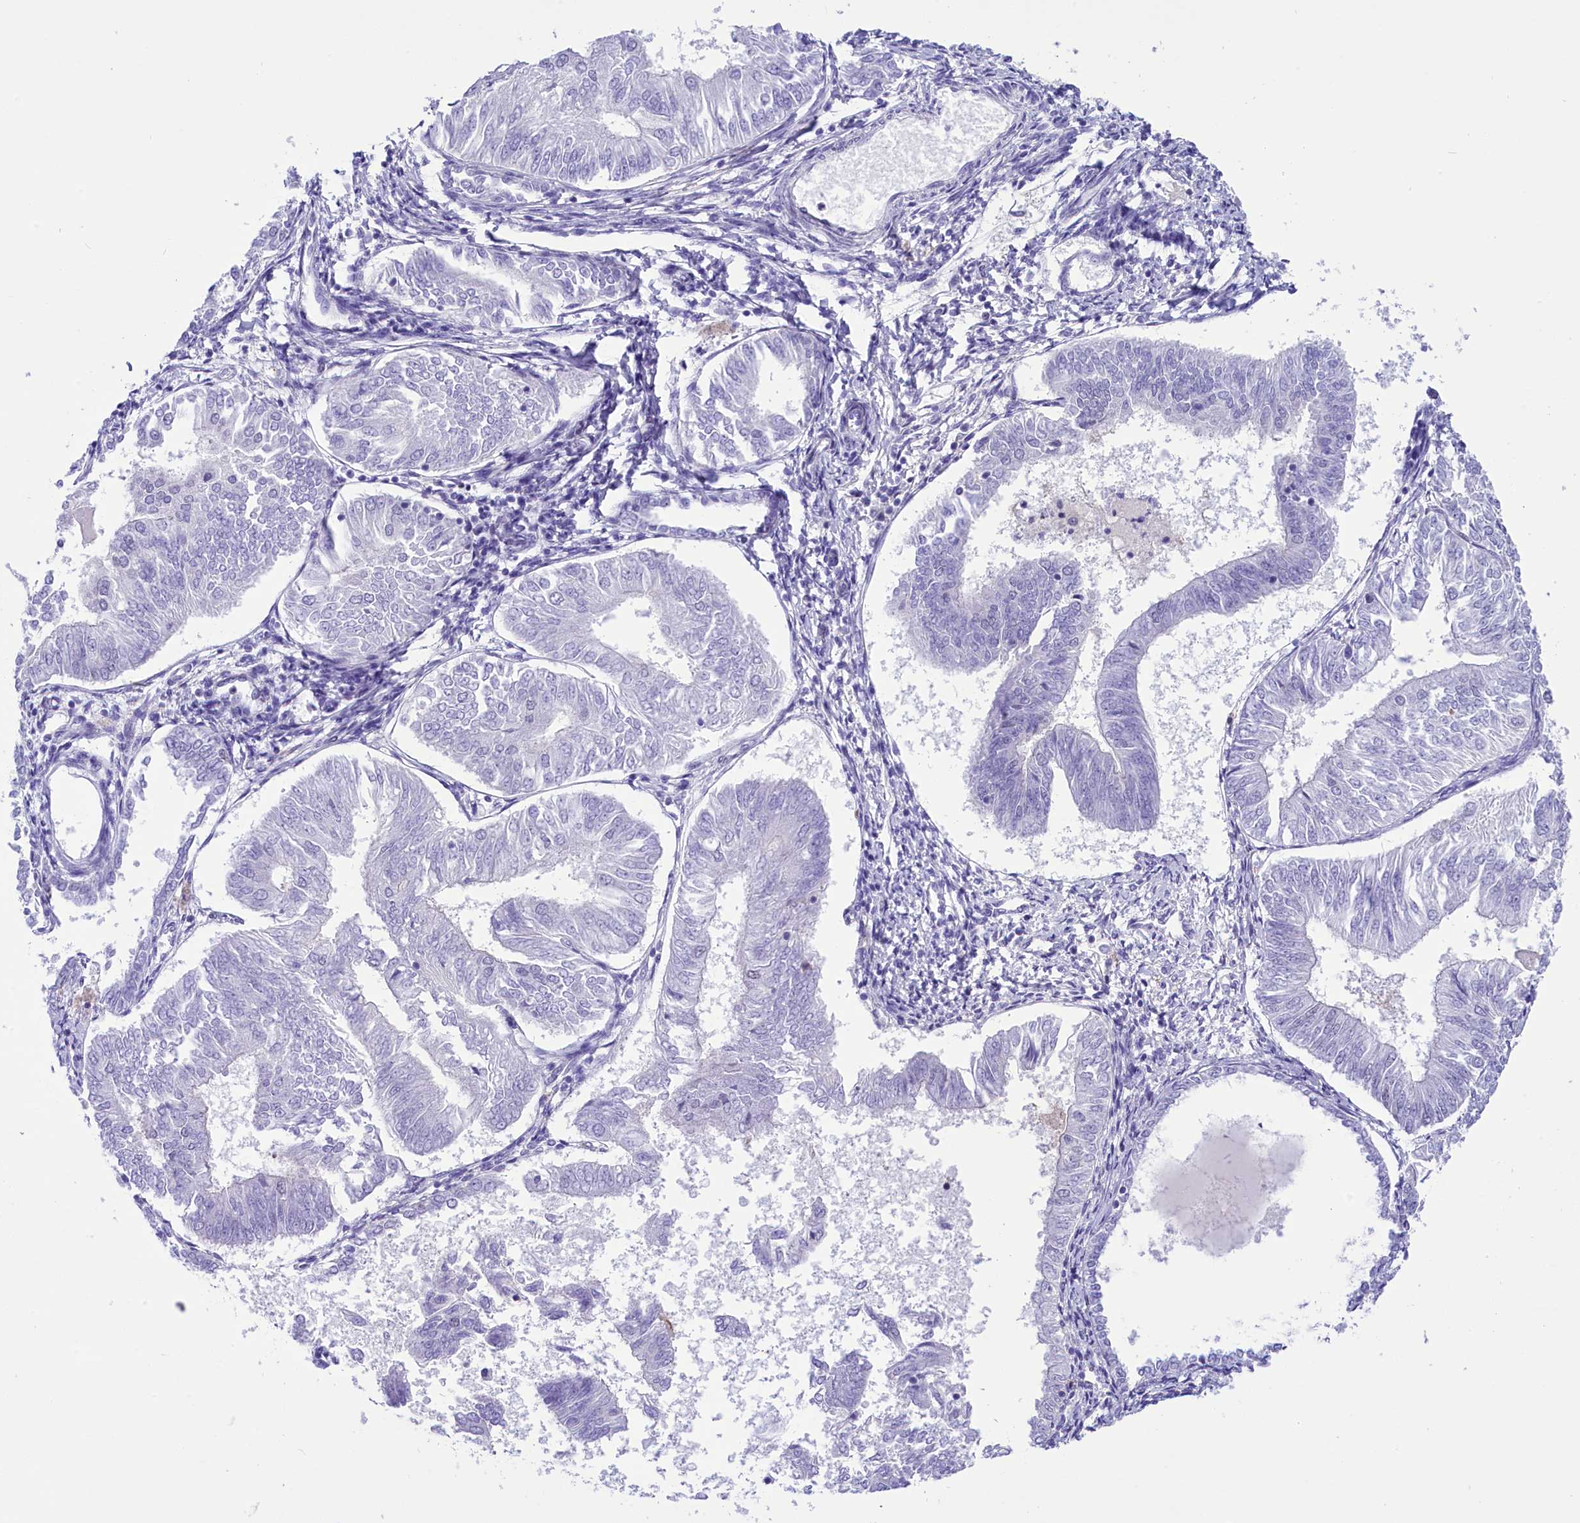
{"staining": {"intensity": "negative", "quantity": "none", "location": "none"}, "tissue": "endometrial cancer", "cell_type": "Tumor cells", "image_type": "cancer", "snomed": [{"axis": "morphology", "description": "Adenocarcinoma, NOS"}, {"axis": "topography", "description": "Endometrium"}], "caption": "Immunohistochemical staining of adenocarcinoma (endometrial) exhibits no significant positivity in tumor cells.", "gene": "RPS6KB1", "patient": {"sex": "female", "age": 58}}